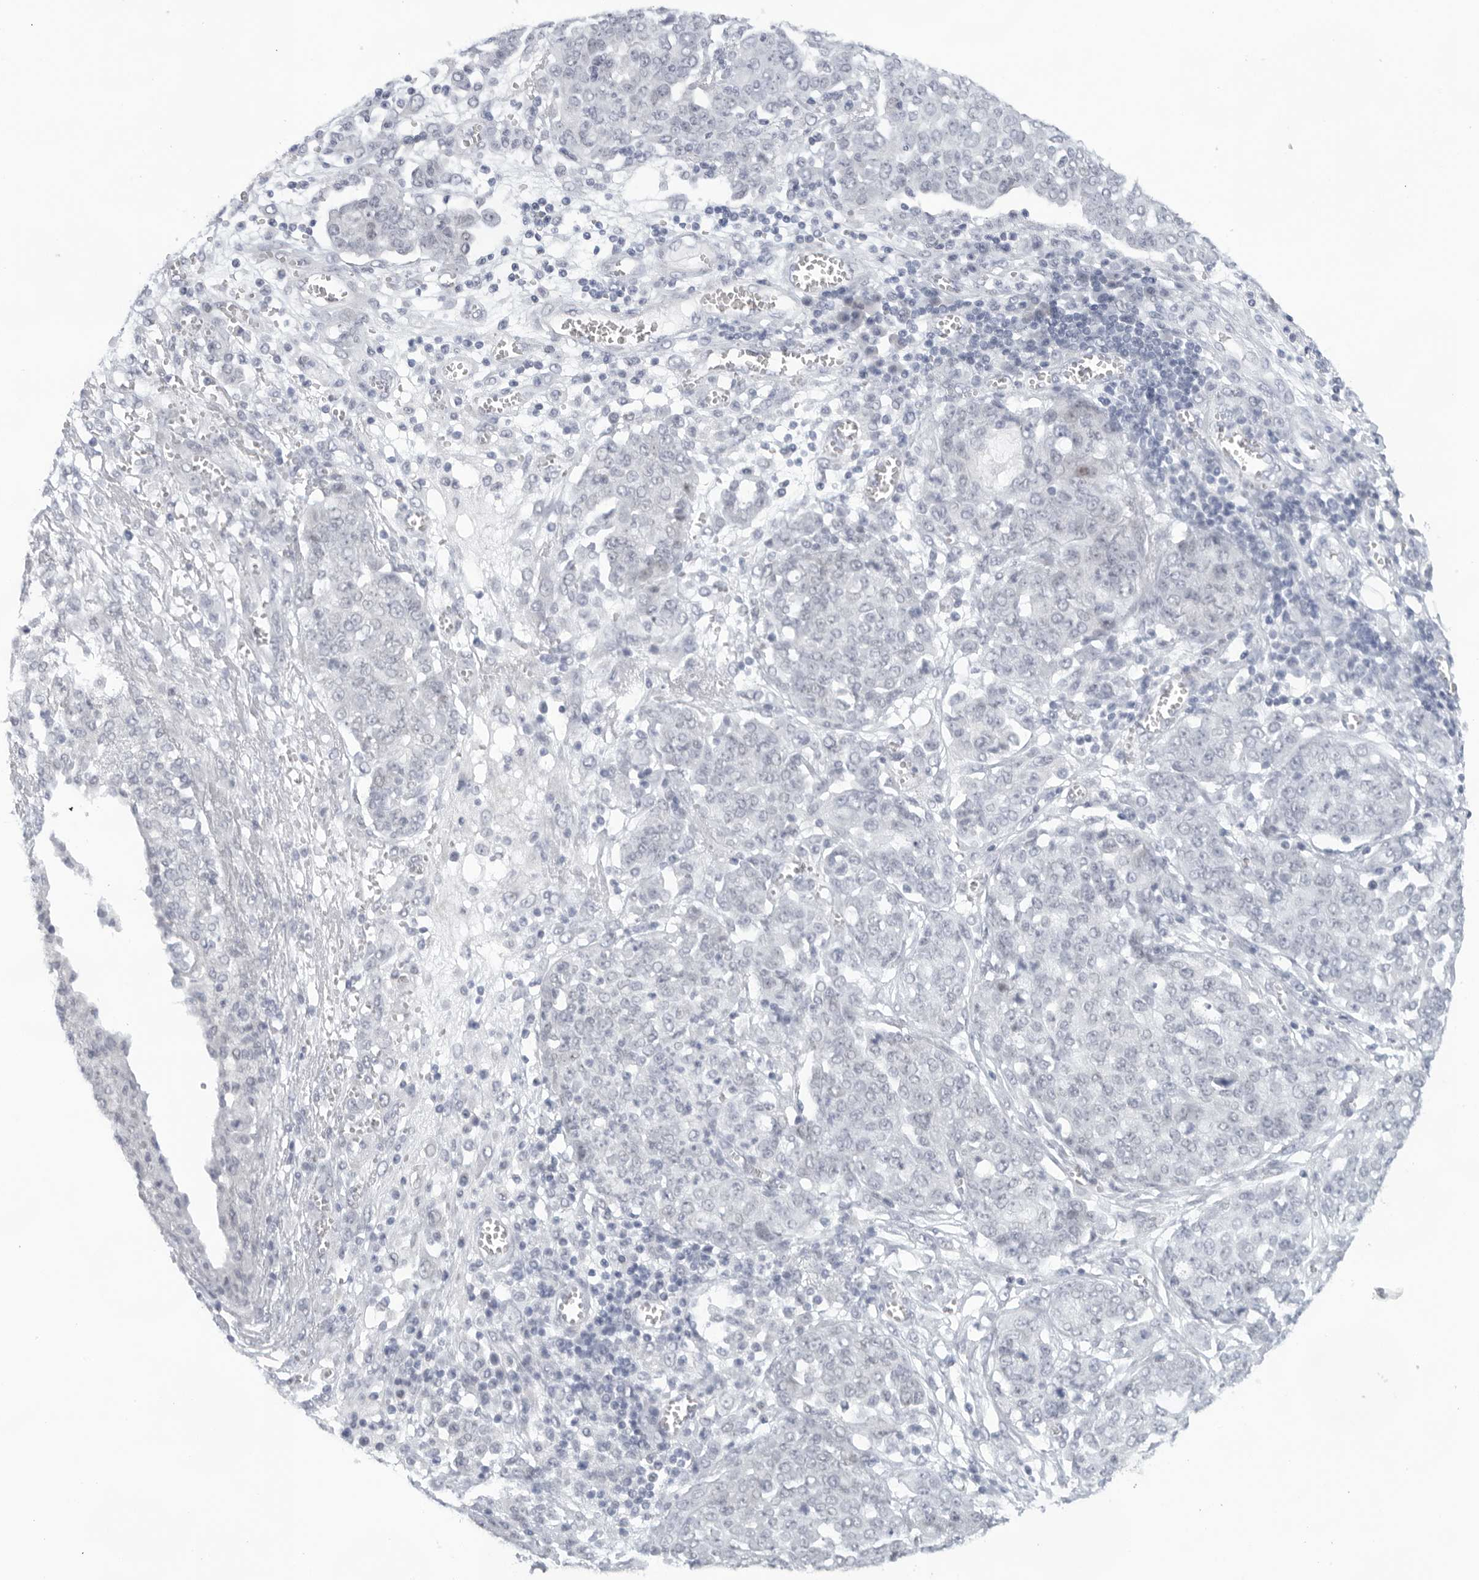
{"staining": {"intensity": "negative", "quantity": "none", "location": "none"}, "tissue": "ovarian cancer", "cell_type": "Tumor cells", "image_type": "cancer", "snomed": [{"axis": "morphology", "description": "Cystadenocarcinoma, serous, NOS"}, {"axis": "topography", "description": "Soft tissue"}, {"axis": "topography", "description": "Ovary"}], "caption": "The micrograph shows no staining of tumor cells in ovarian cancer (serous cystadenocarcinoma).", "gene": "WDTC1", "patient": {"sex": "female", "age": 57}}